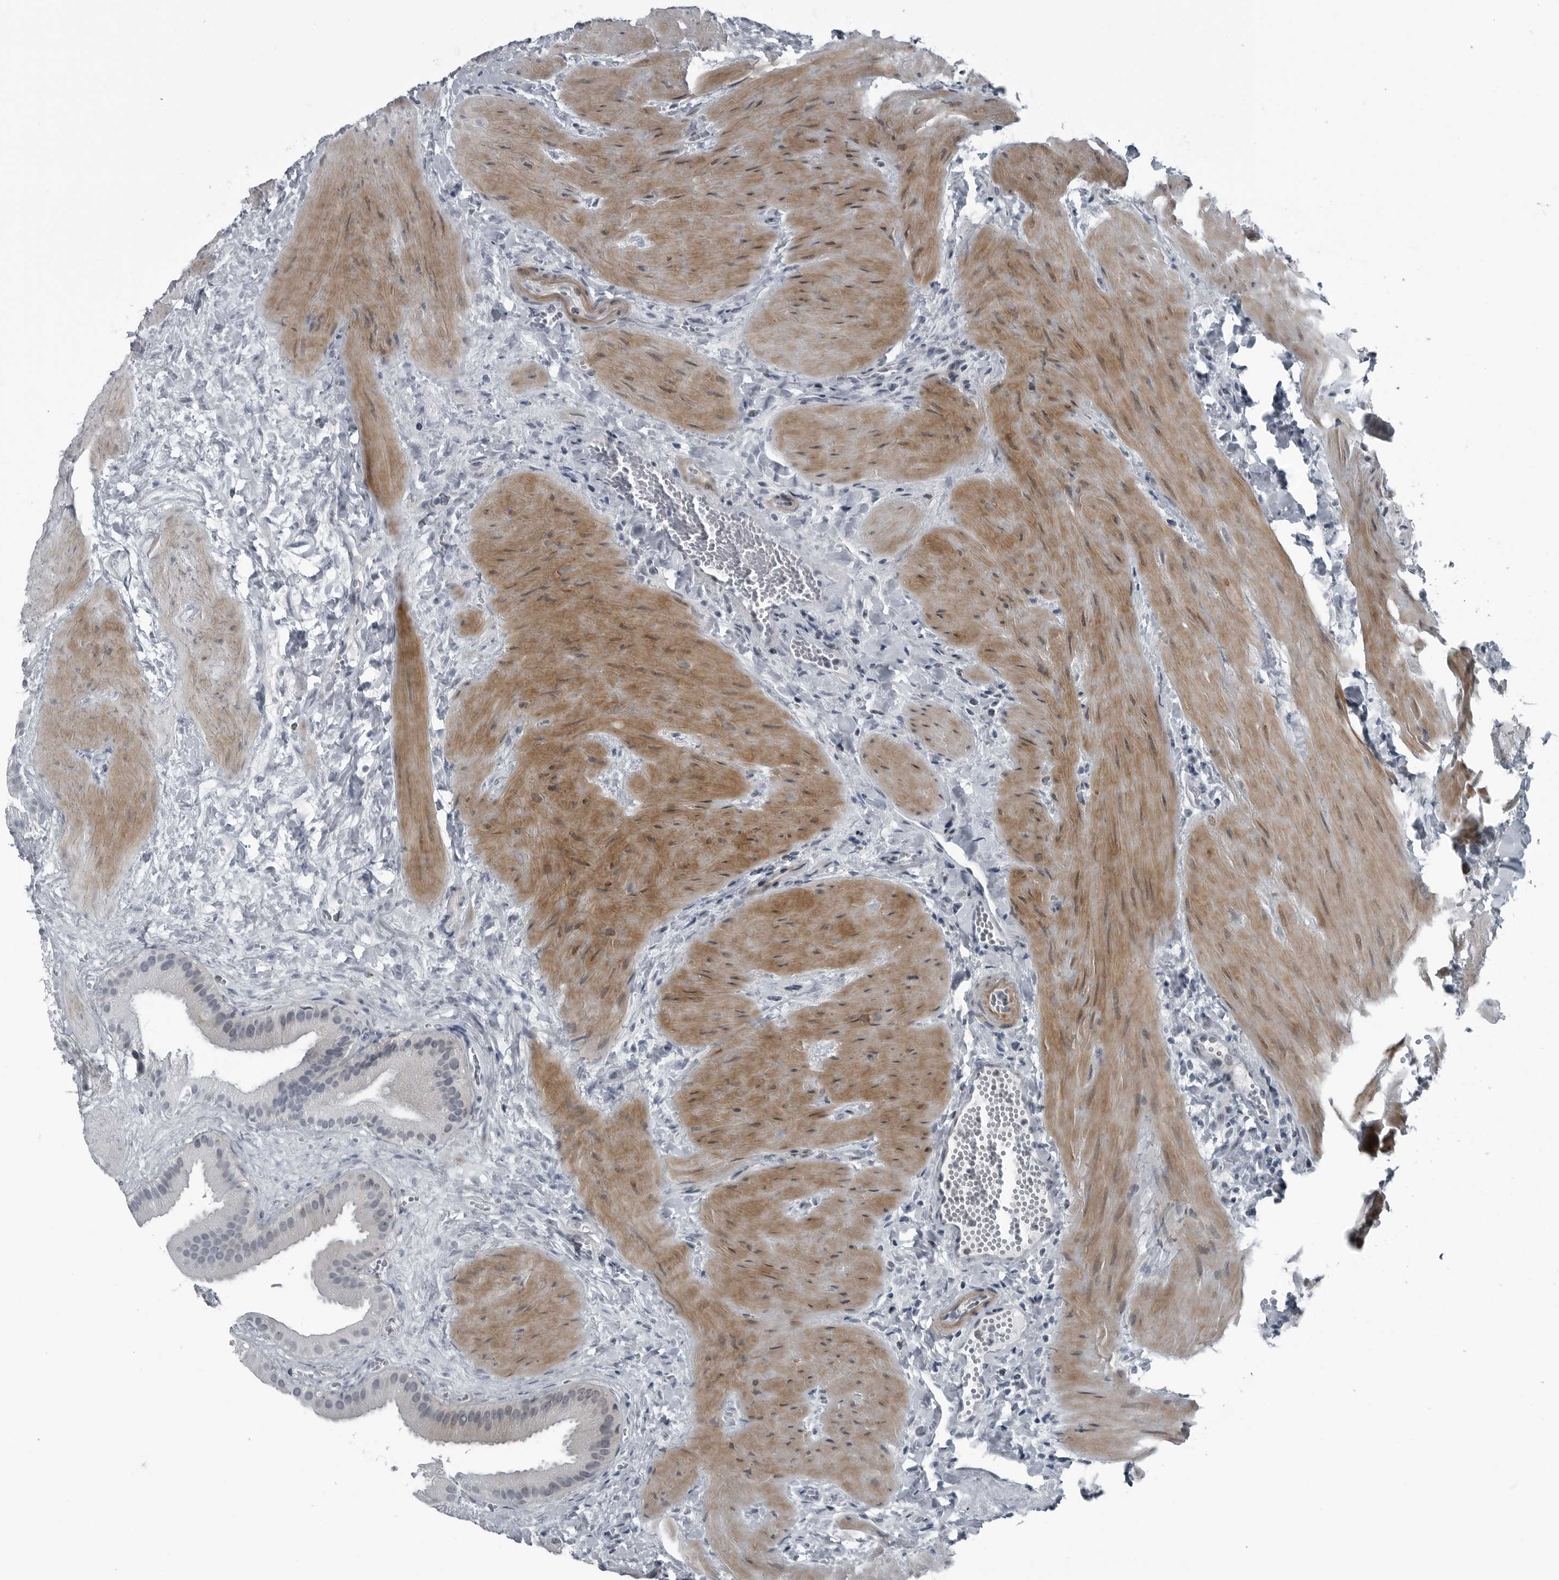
{"staining": {"intensity": "moderate", "quantity": "25%-75%", "location": "cytoplasmic/membranous"}, "tissue": "gallbladder", "cell_type": "Glandular cells", "image_type": "normal", "snomed": [{"axis": "morphology", "description": "Normal tissue, NOS"}, {"axis": "topography", "description": "Gallbladder"}], "caption": "IHC (DAB (3,3'-diaminobenzidine)) staining of benign gallbladder exhibits moderate cytoplasmic/membranous protein expression in about 25%-75% of glandular cells. Using DAB (brown) and hematoxylin (blue) stains, captured at high magnification using brightfield microscopy.", "gene": "DNAAF11", "patient": {"sex": "male", "age": 55}}